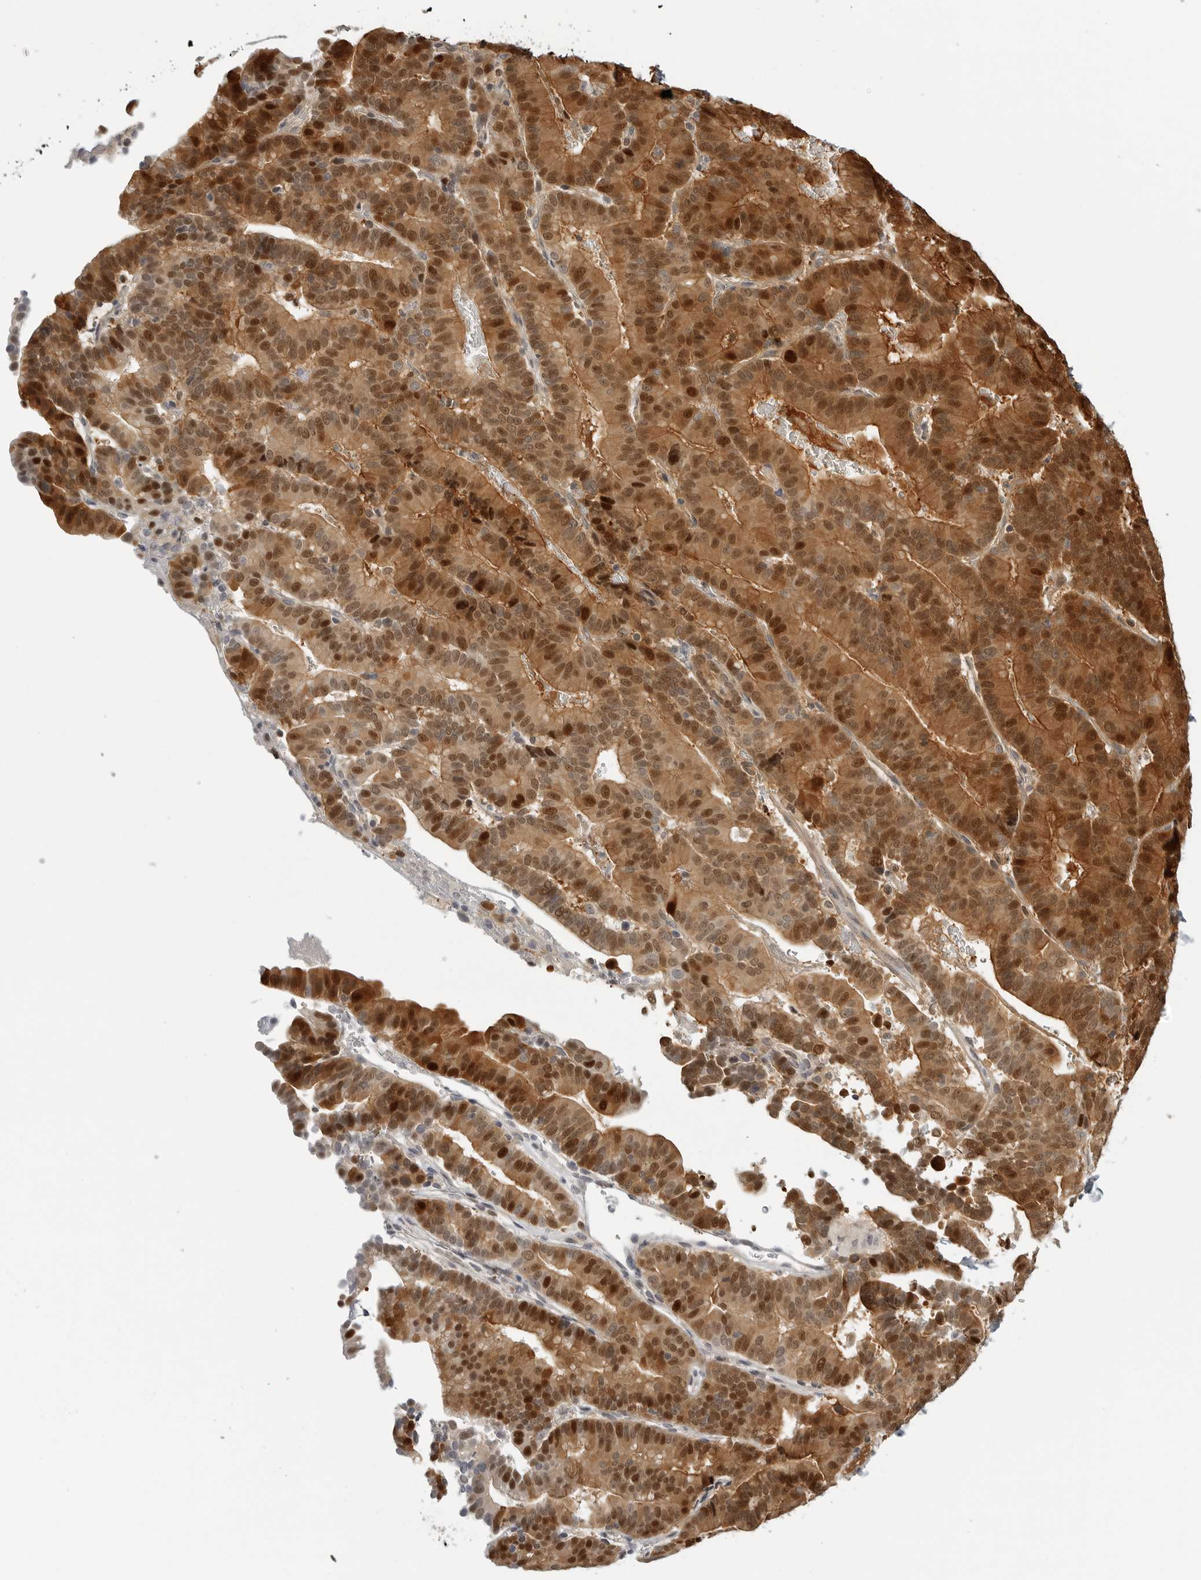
{"staining": {"intensity": "strong", "quantity": ">75%", "location": "cytoplasmic/membranous,nuclear"}, "tissue": "liver cancer", "cell_type": "Tumor cells", "image_type": "cancer", "snomed": [{"axis": "morphology", "description": "Cholangiocarcinoma"}, {"axis": "topography", "description": "Liver"}], "caption": "The histopathology image shows a brown stain indicating the presence of a protein in the cytoplasmic/membranous and nuclear of tumor cells in liver cancer. Nuclei are stained in blue.", "gene": "CTIF", "patient": {"sex": "female", "age": 75}}